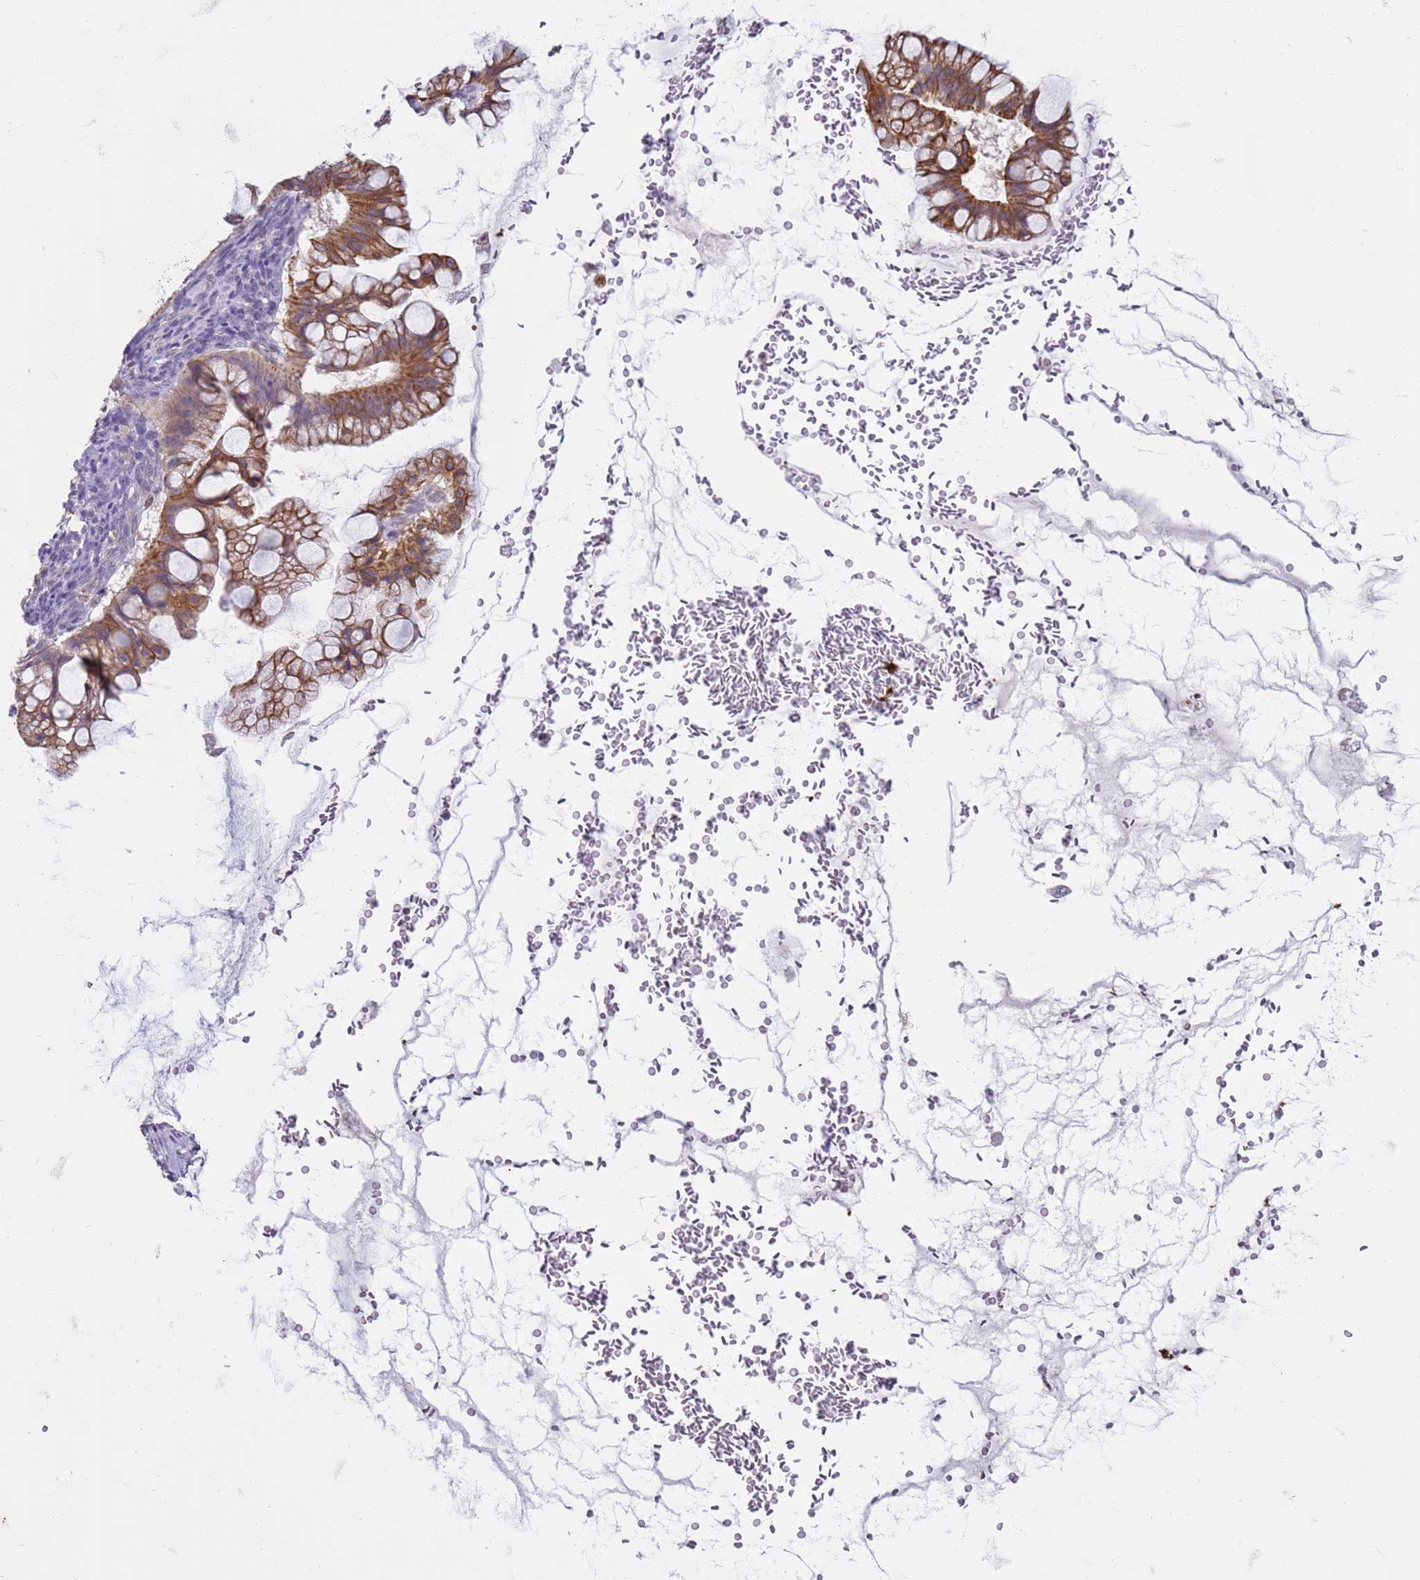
{"staining": {"intensity": "moderate", "quantity": "25%-75%", "location": "cytoplasmic/membranous"}, "tissue": "ovarian cancer", "cell_type": "Tumor cells", "image_type": "cancer", "snomed": [{"axis": "morphology", "description": "Cystadenocarcinoma, mucinous, NOS"}, {"axis": "topography", "description": "Ovary"}], "caption": "A brown stain highlights moderate cytoplasmic/membranous staining of a protein in ovarian cancer tumor cells.", "gene": "SLC15A3", "patient": {"sex": "female", "age": 73}}